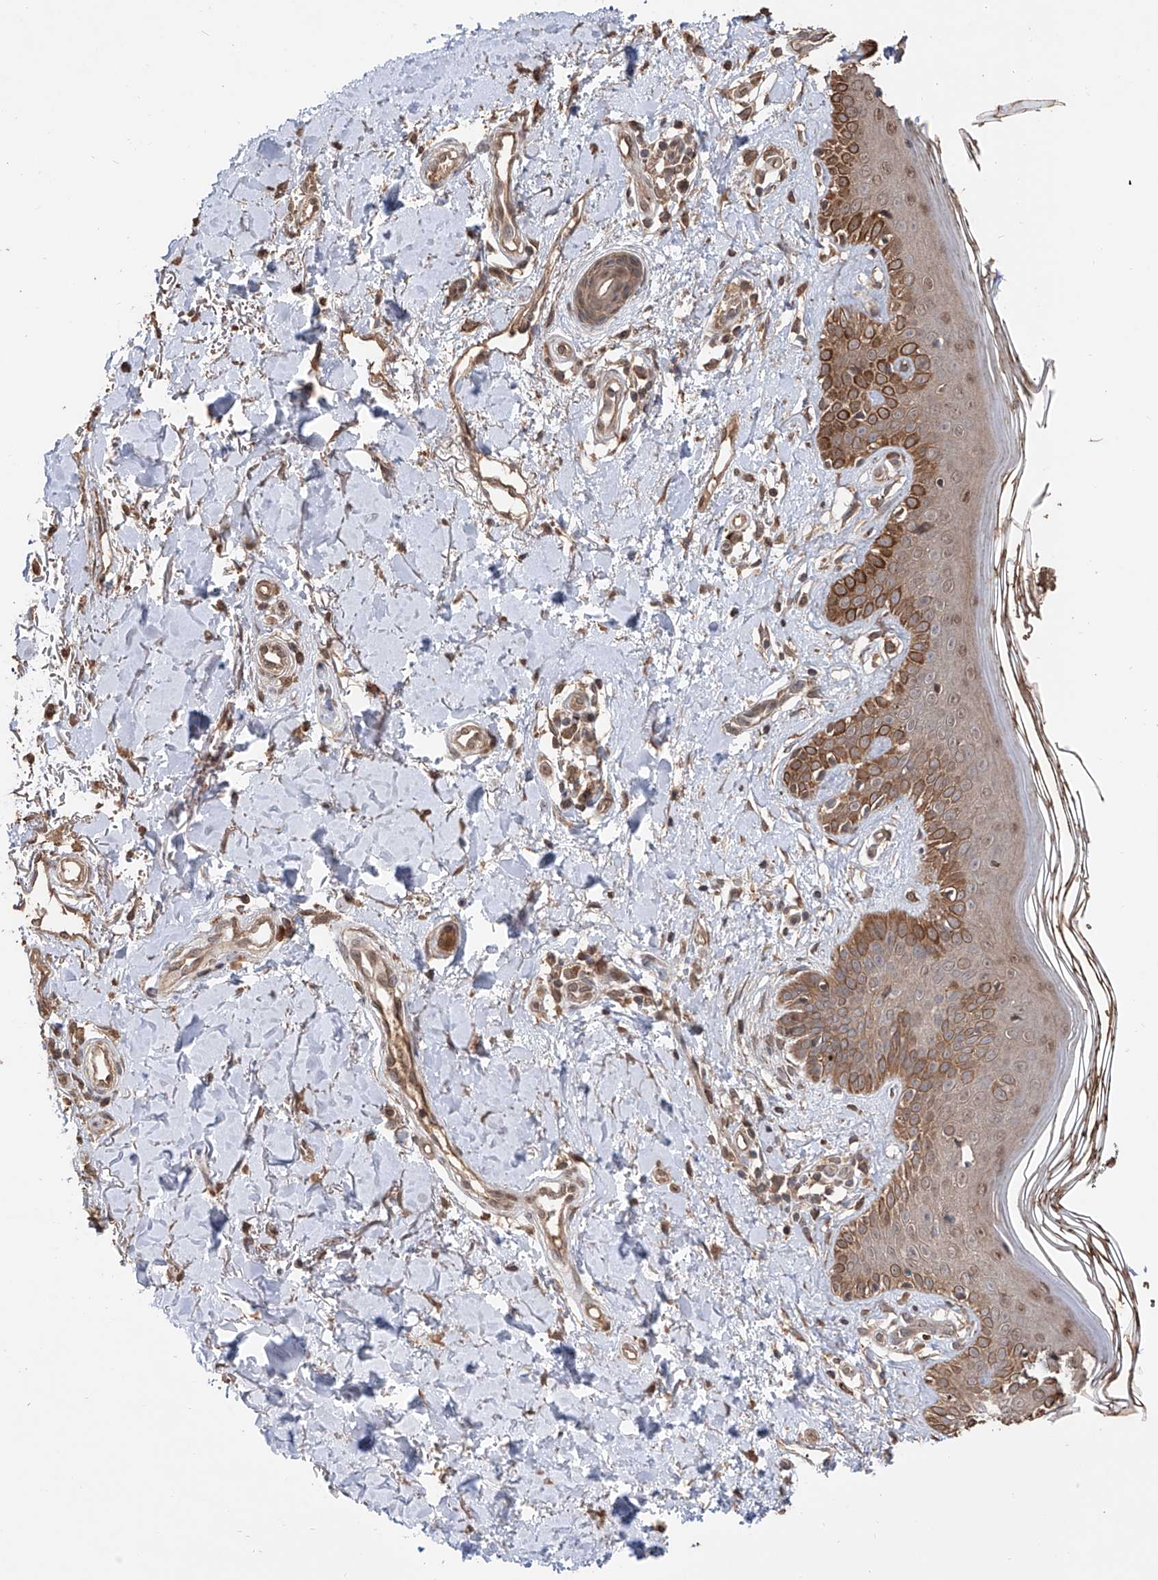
{"staining": {"intensity": "moderate", "quantity": ">75%", "location": "cytoplasmic/membranous"}, "tissue": "skin", "cell_type": "Fibroblasts", "image_type": "normal", "snomed": [{"axis": "morphology", "description": "Normal tissue, NOS"}, {"axis": "topography", "description": "Skin"}], "caption": "Skin stained for a protein (brown) shows moderate cytoplasmic/membranous positive positivity in about >75% of fibroblasts.", "gene": "FAM135A", "patient": {"sex": "female", "age": 64}}